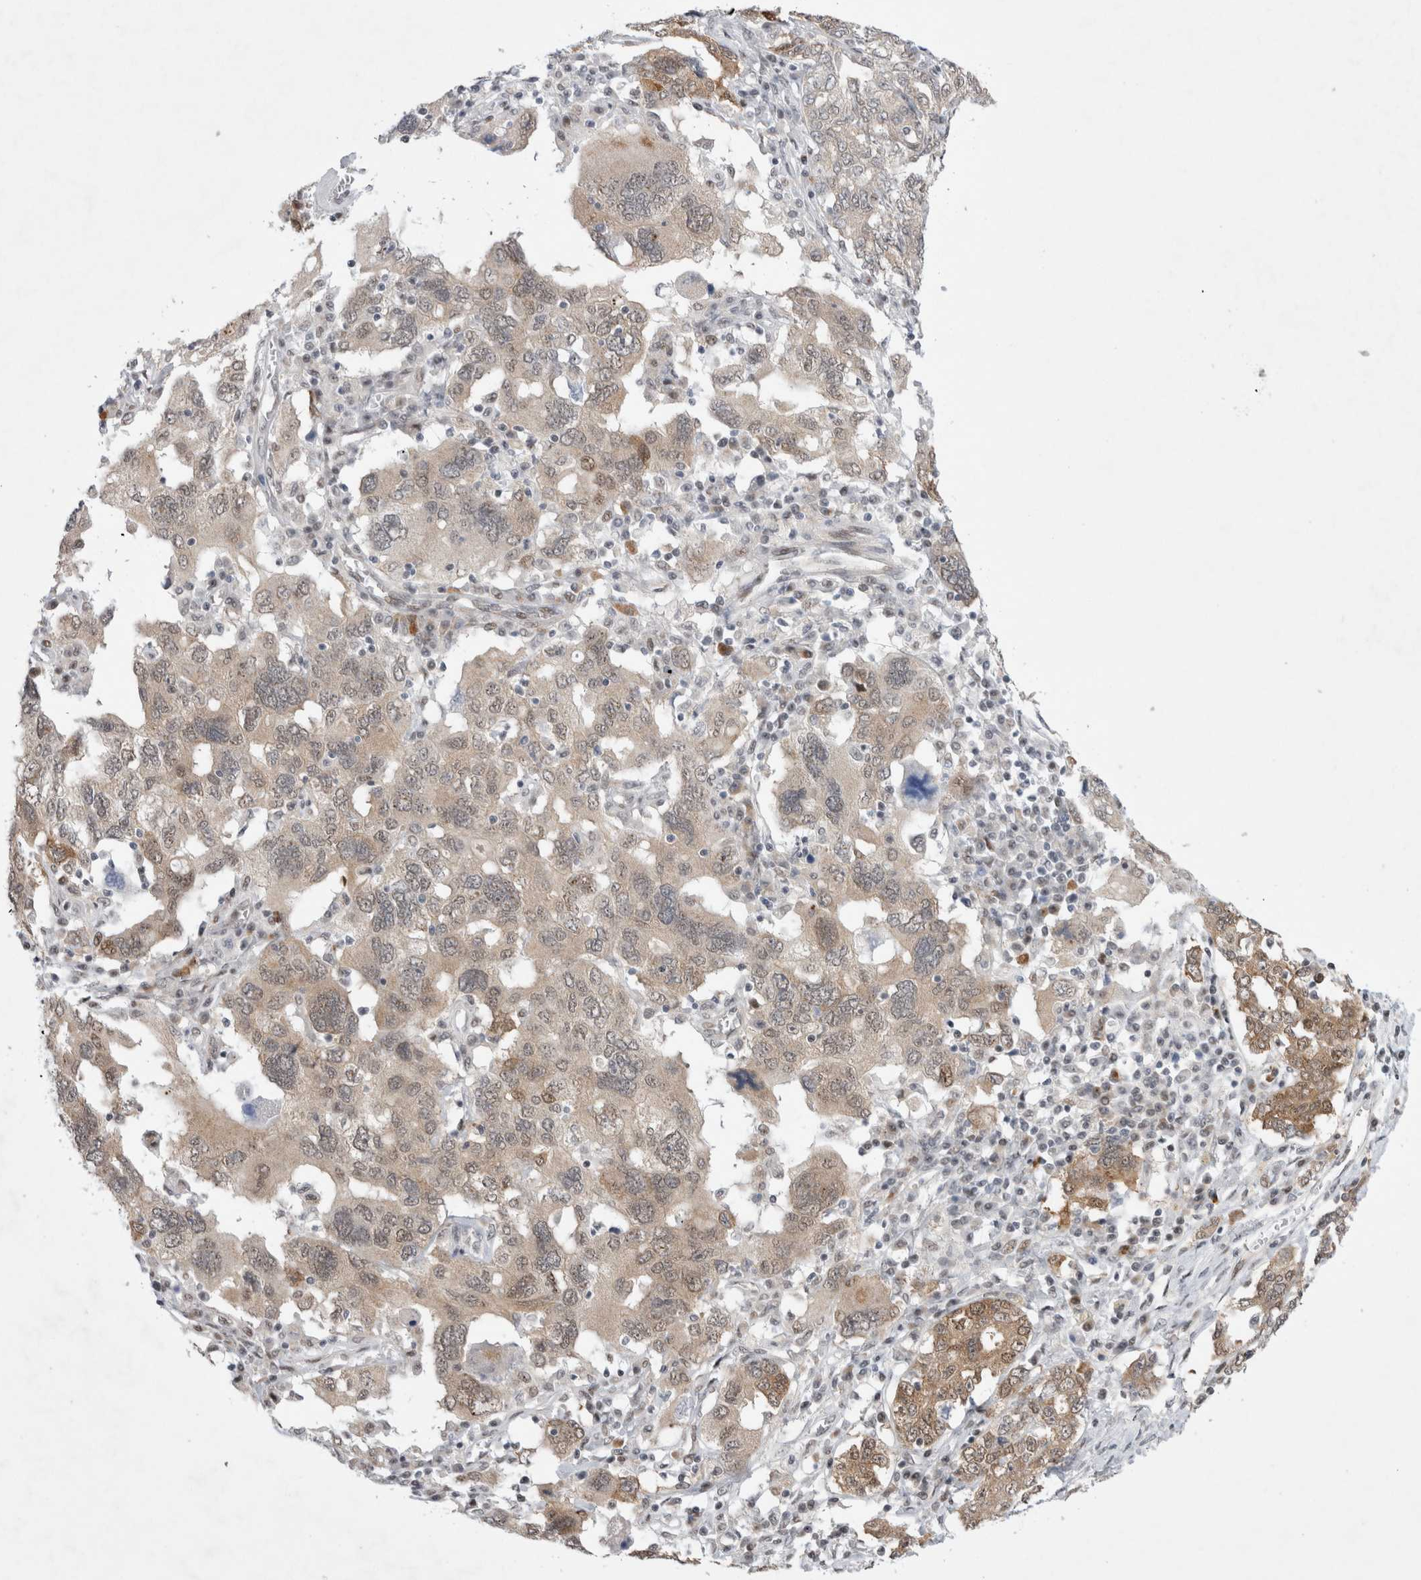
{"staining": {"intensity": "moderate", "quantity": "25%-75%", "location": "cytoplasmic/membranous,nuclear"}, "tissue": "ovarian cancer", "cell_type": "Tumor cells", "image_type": "cancer", "snomed": [{"axis": "morphology", "description": "Carcinoma, endometroid"}, {"axis": "topography", "description": "Ovary"}], "caption": "Ovarian cancer (endometroid carcinoma) stained for a protein (brown) exhibits moderate cytoplasmic/membranous and nuclear positive positivity in about 25%-75% of tumor cells.", "gene": "WIPF2", "patient": {"sex": "female", "age": 62}}